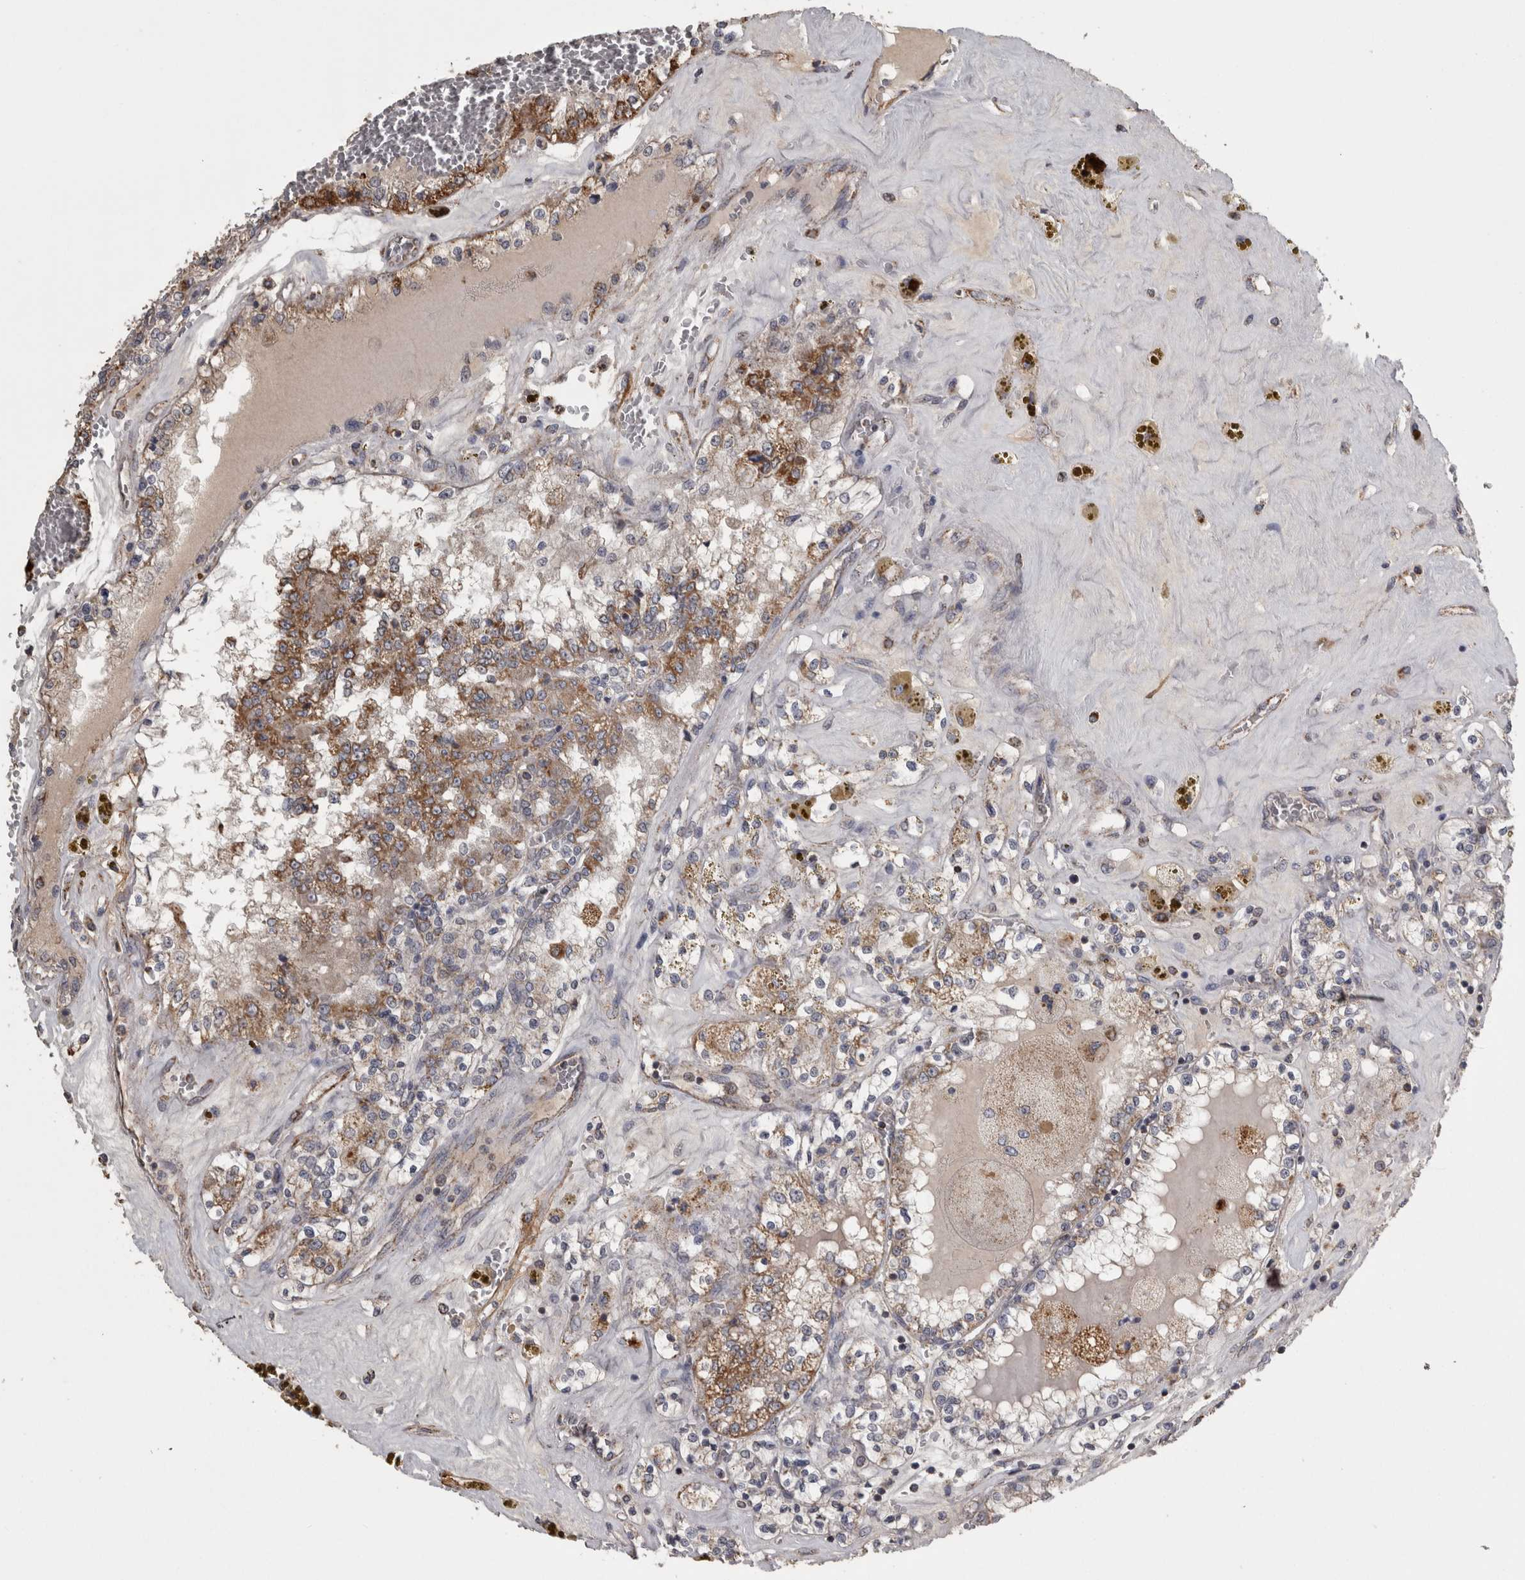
{"staining": {"intensity": "moderate", "quantity": ">75%", "location": "cytoplasmic/membranous"}, "tissue": "renal cancer", "cell_type": "Tumor cells", "image_type": "cancer", "snomed": [{"axis": "morphology", "description": "Adenocarcinoma, NOS"}, {"axis": "topography", "description": "Kidney"}], "caption": "Immunohistochemistry of renal adenocarcinoma shows medium levels of moderate cytoplasmic/membranous positivity in about >75% of tumor cells.", "gene": "FRK", "patient": {"sex": "female", "age": 56}}